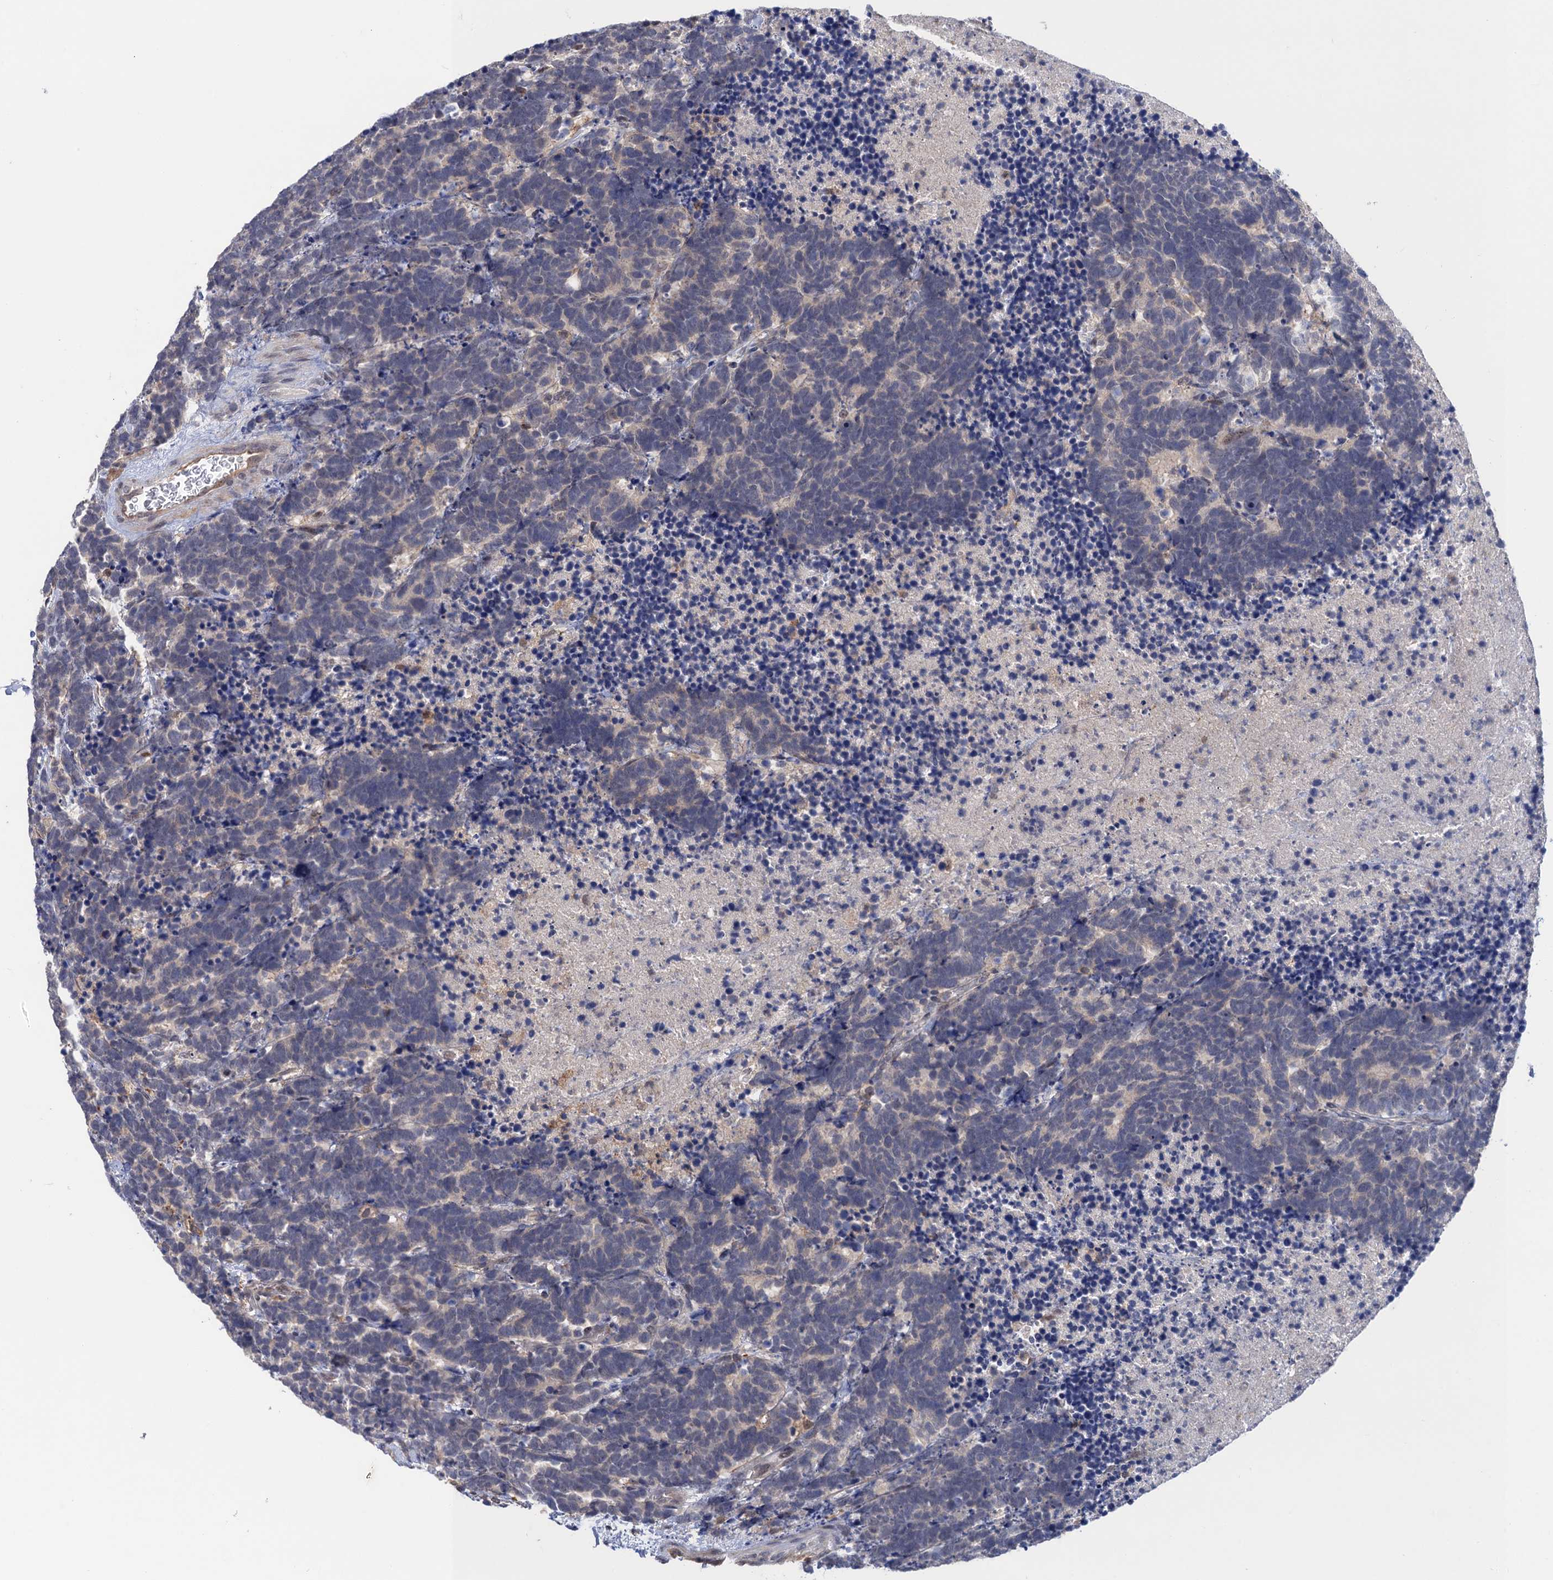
{"staining": {"intensity": "negative", "quantity": "none", "location": "none"}, "tissue": "carcinoid", "cell_type": "Tumor cells", "image_type": "cancer", "snomed": [{"axis": "morphology", "description": "Carcinoma, NOS"}, {"axis": "morphology", "description": "Carcinoid, malignant, NOS"}, {"axis": "topography", "description": "Urinary bladder"}], "caption": "Immunohistochemical staining of carcinoid reveals no significant staining in tumor cells.", "gene": "NEK8", "patient": {"sex": "male", "age": 57}}